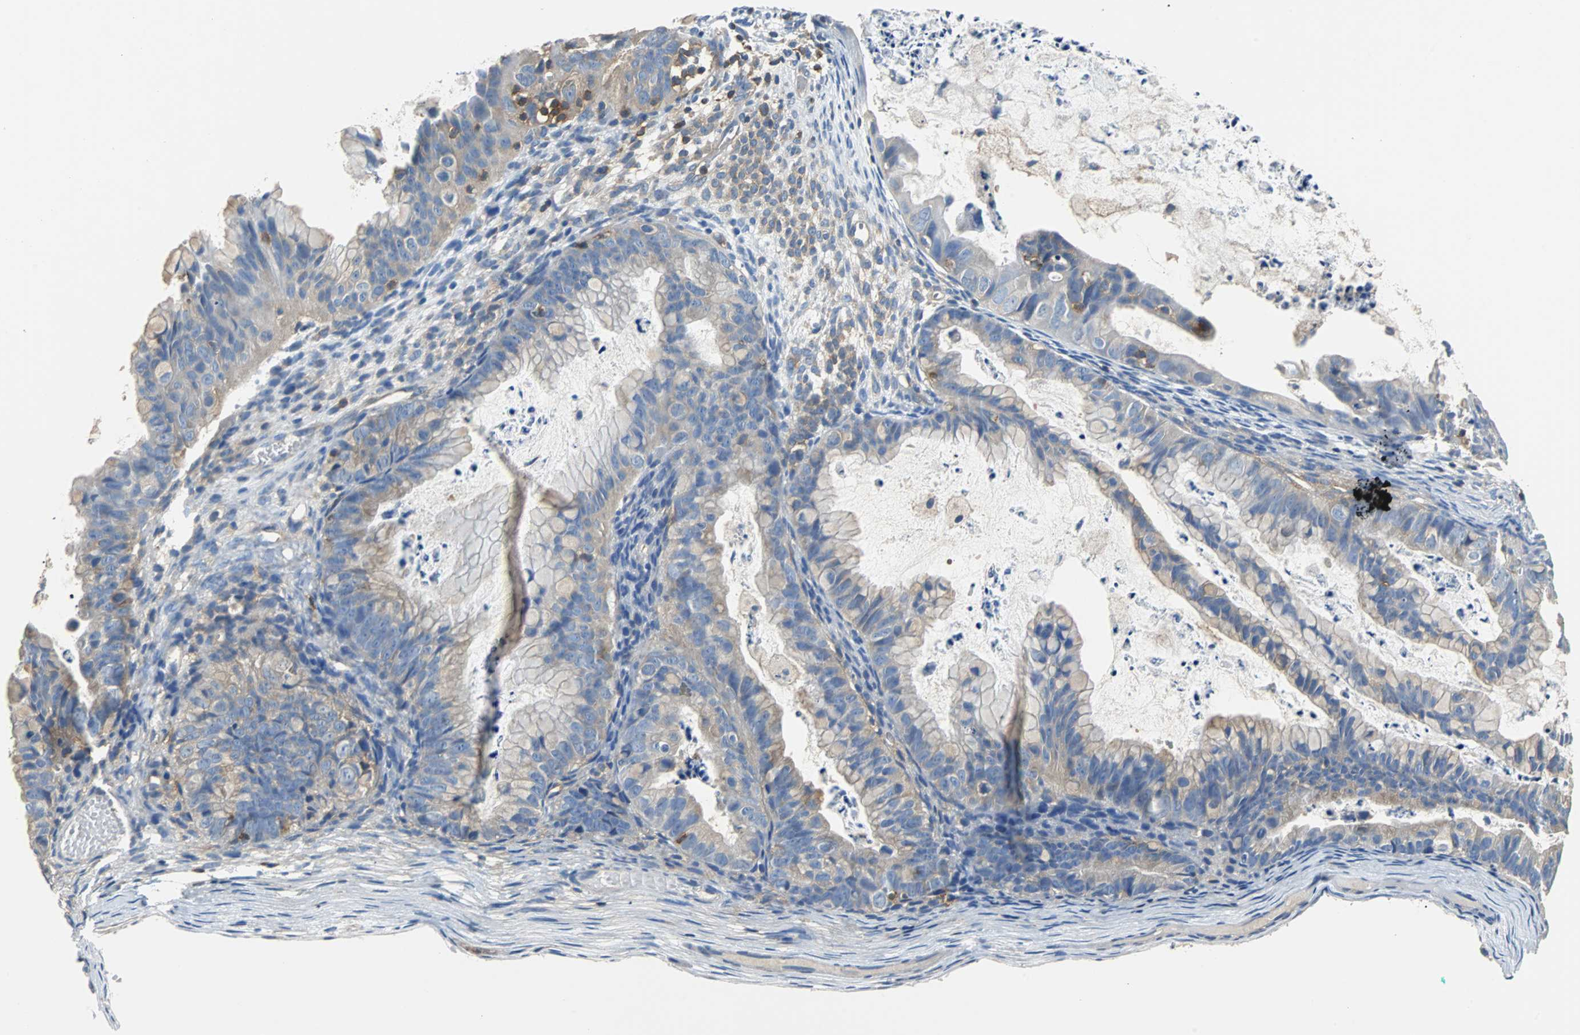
{"staining": {"intensity": "weak", "quantity": "<25%", "location": "cytoplasmic/membranous"}, "tissue": "ovarian cancer", "cell_type": "Tumor cells", "image_type": "cancer", "snomed": [{"axis": "morphology", "description": "Cystadenocarcinoma, mucinous, NOS"}, {"axis": "topography", "description": "Ovary"}], "caption": "IHC histopathology image of neoplastic tissue: human mucinous cystadenocarcinoma (ovarian) stained with DAB shows no significant protein expression in tumor cells.", "gene": "TSC22D4", "patient": {"sex": "female", "age": 36}}